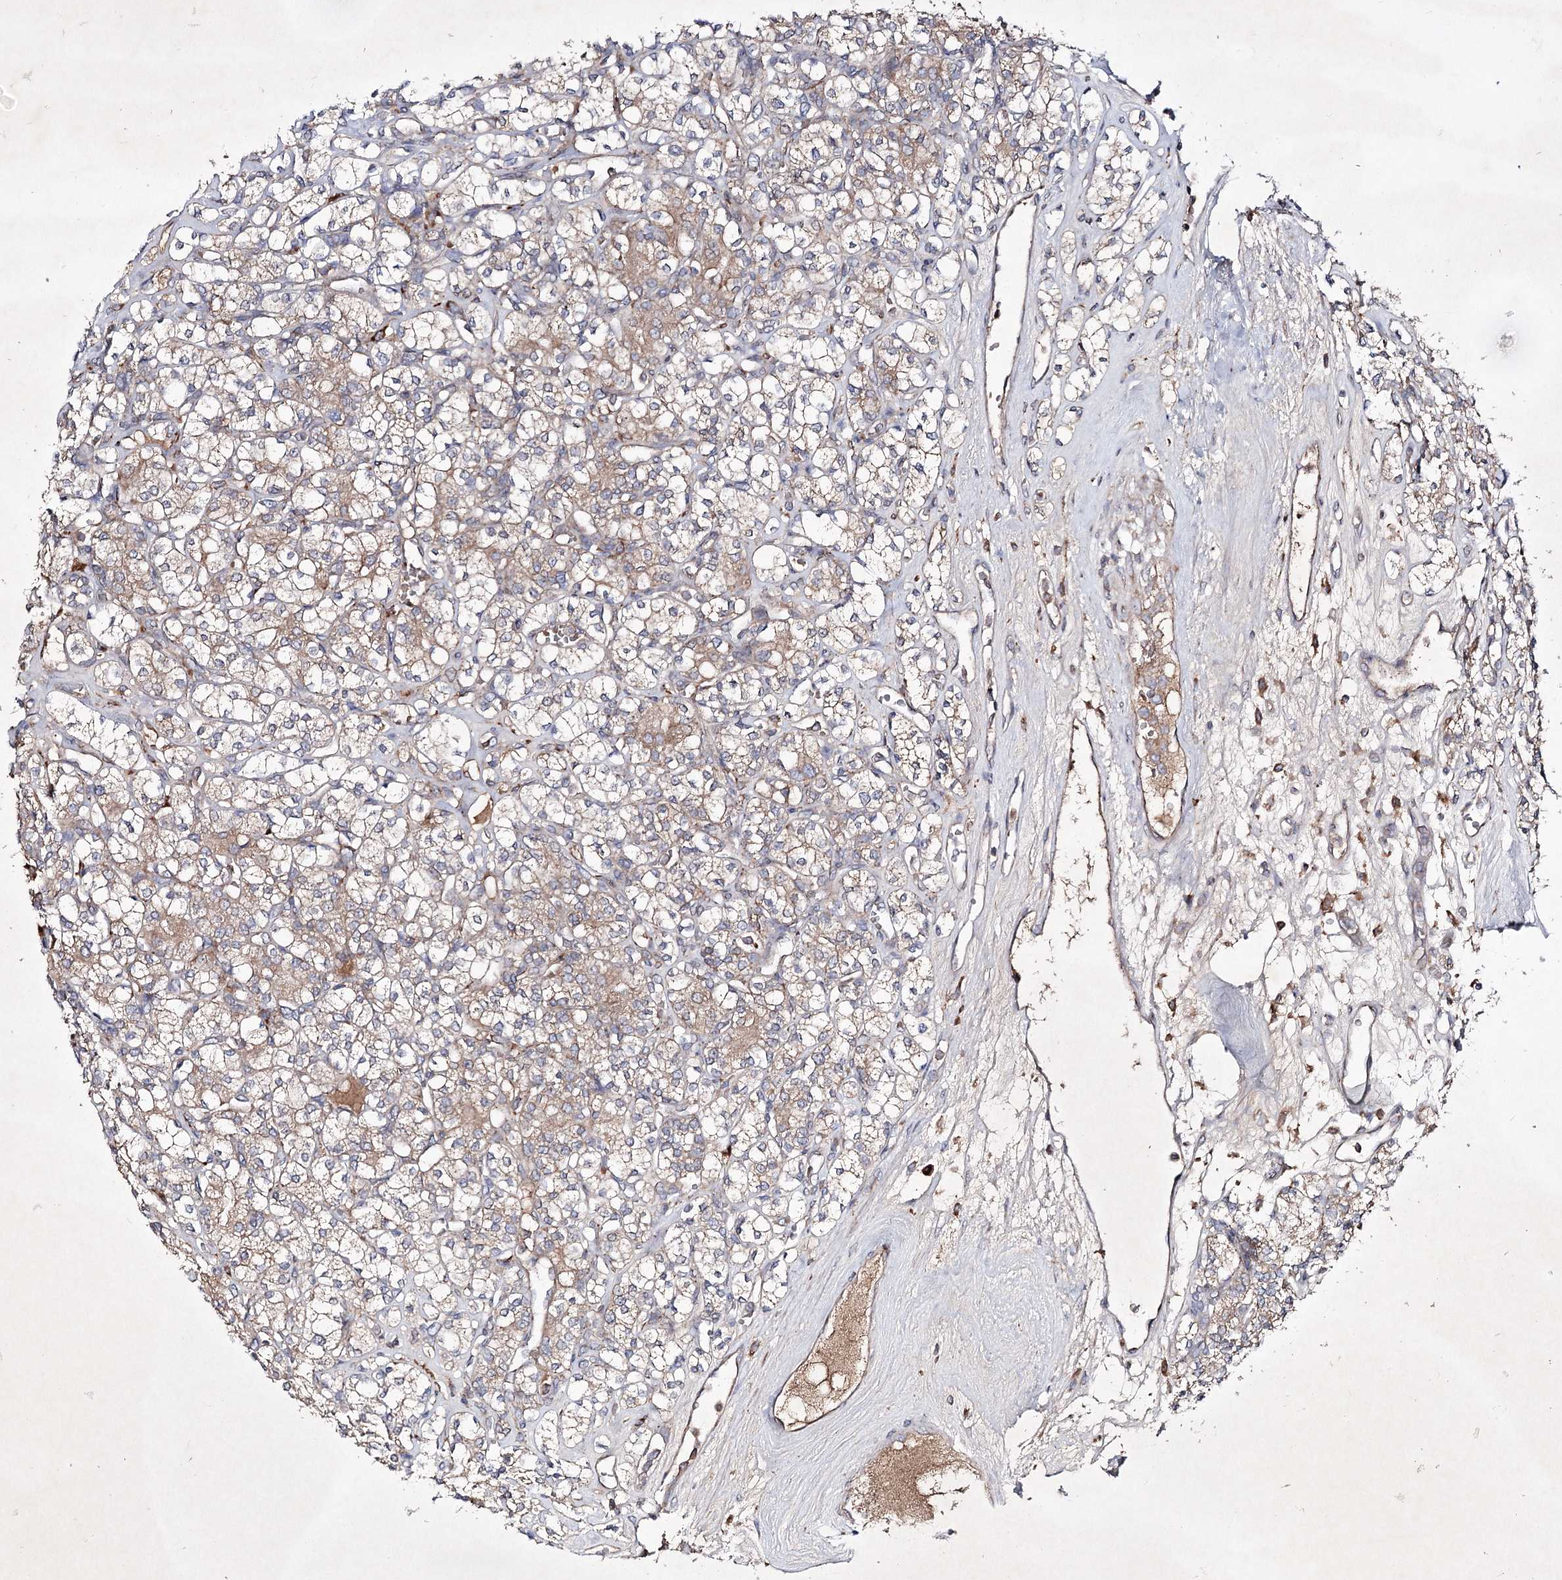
{"staining": {"intensity": "weak", "quantity": ">75%", "location": "cytoplasmic/membranous"}, "tissue": "renal cancer", "cell_type": "Tumor cells", "image_type": "cancer", "snomed": [{"axis": "morphology", "description": "Adenocarcinoma, NOS"}, {"axis": "topography", "description": "Kidney"}], "caption": "Approximately >75% of tumor cells in renal cancer (adenocarcinoma) demonstrate weak cytoplasmic/membranous protein expression as visualized by brown immunohistochemical staining.", "gene": "ALG9", "patient": {"sex": "male", "age": 77}}